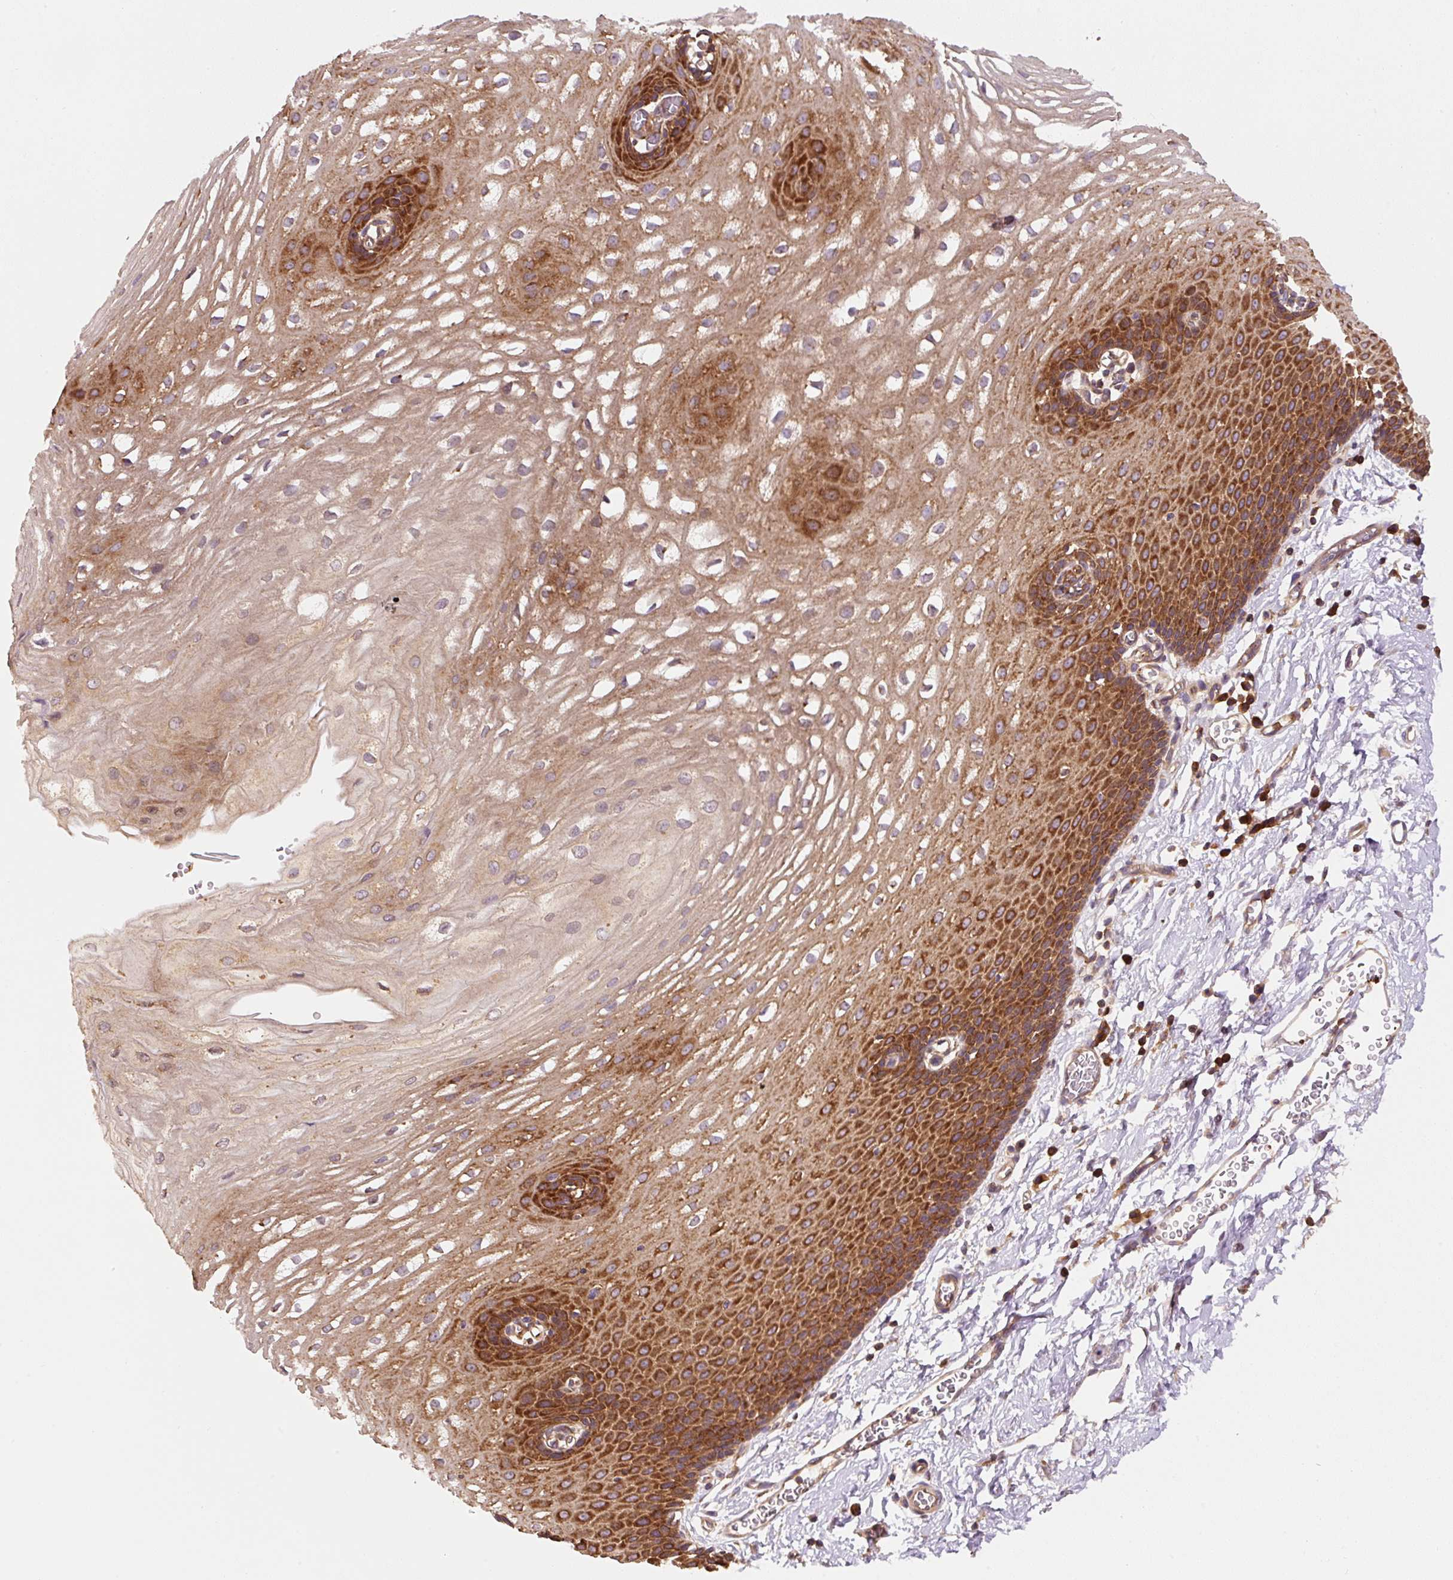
{"staining": {"intensity": "strong", "quantity": ">75%", "location": "cytoplasmic/membranous"}, "tissue": "esophagus", "cell_type": "Squamous epithelial cells", "image_type": "normal", "snomed": [{"axis": "morphology", "description": "Normal tissue, NOS"}, {"axis": "topography", "description": "Esophagus"}], "caption": "Immunohistochemistry (IHC) staining of unremarkable esophagus, which displays high levels of strong cytoplasmic/membranous positivity in about >75% of squamous epithelial cells indicating strong cytoplasmic/membranous protein expression. The staining was performed using DAB (brown) for protein detection and nuclei were counterstained in hematoxylin (blue).", "gene": "EIF2S2", "patient": {"sex": "male", "age": 70}}